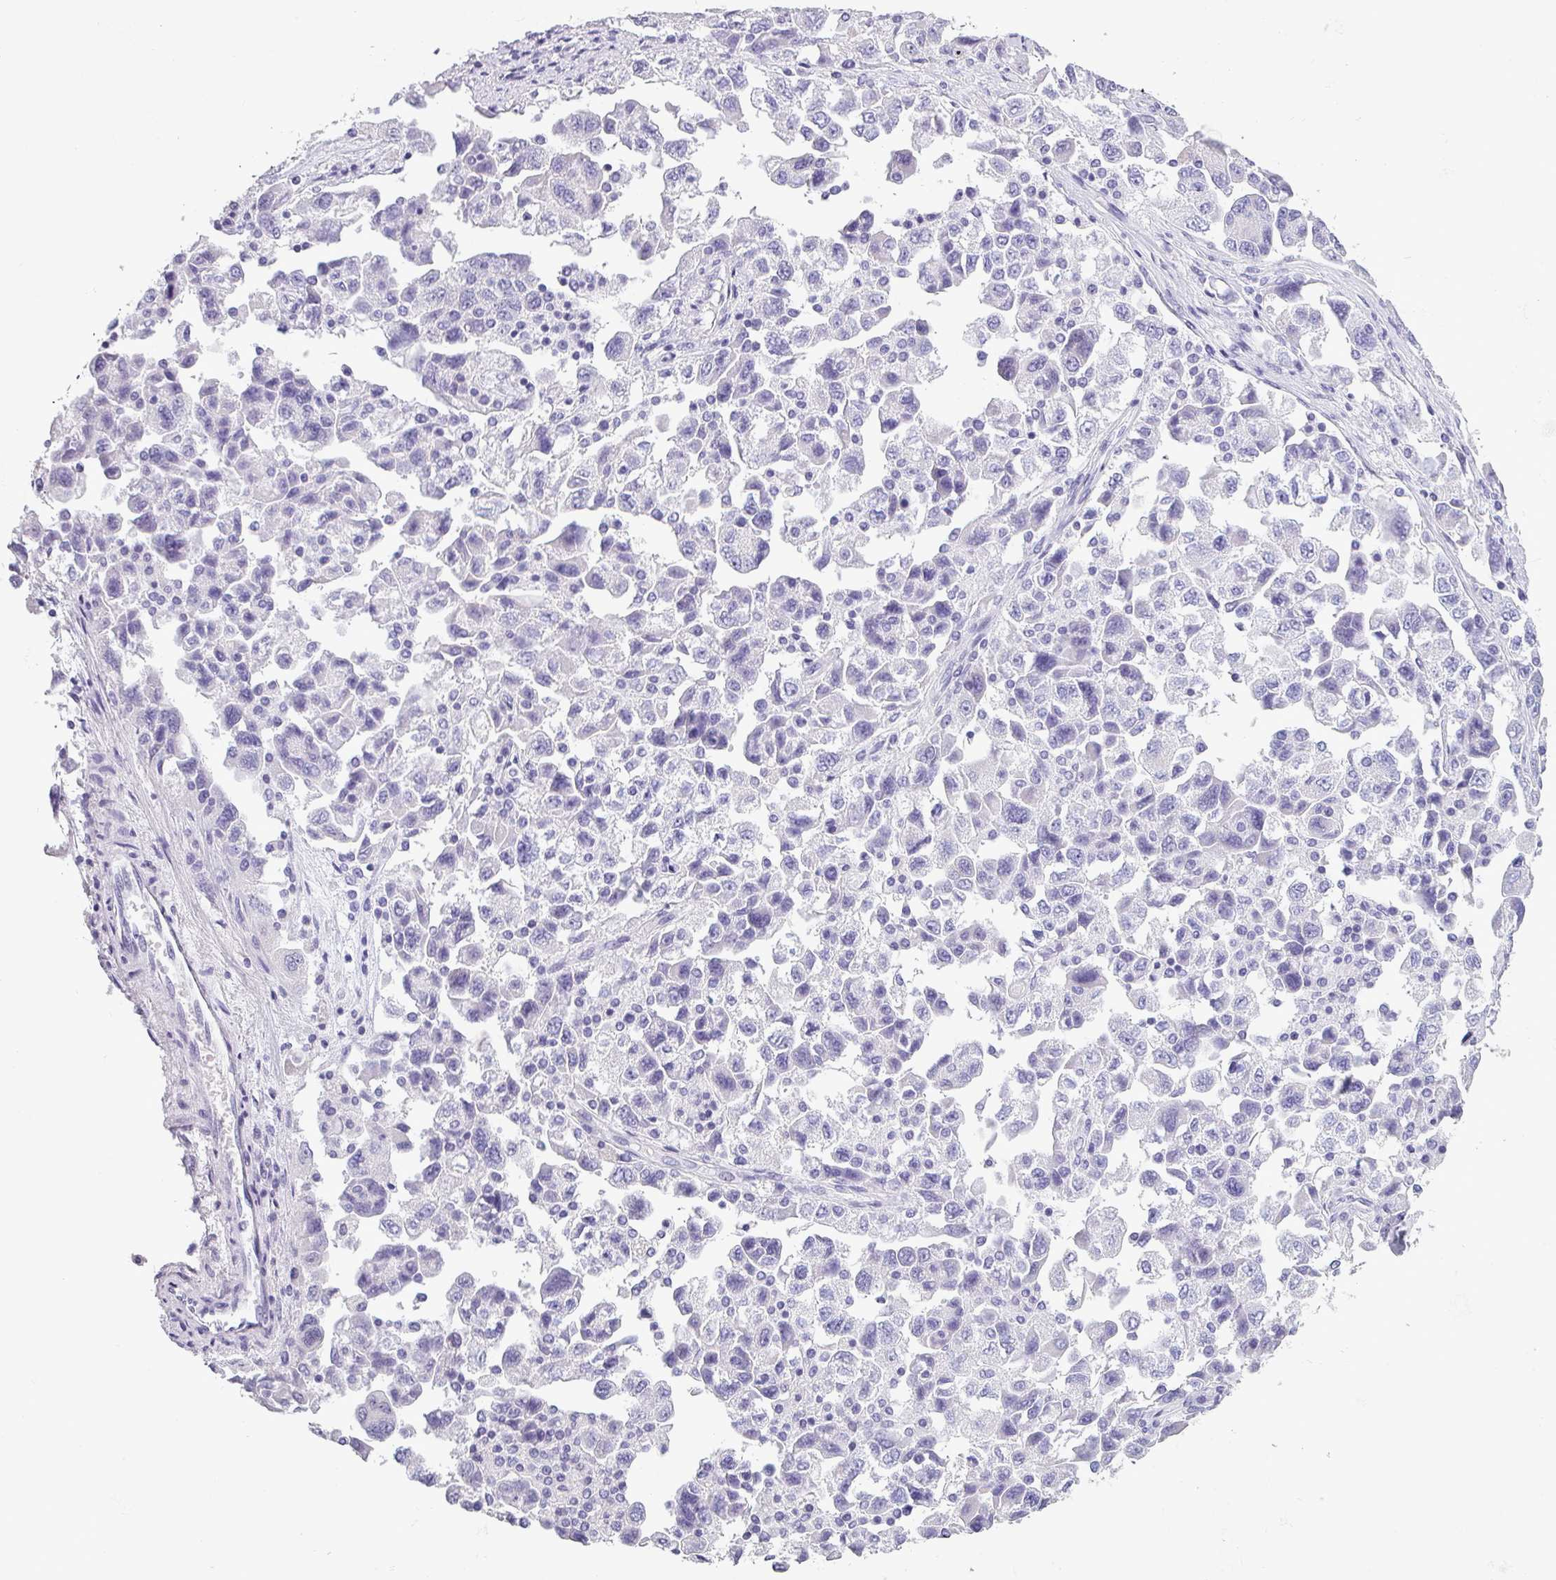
{"staining": {"intensity": "negative", "quantity": "none", "location": "none"}, "tissue": "ovarian cancer", "cell_type": "Tumor cells", "image_type": "cancer", "snomed": [{"axis": "morphology", "description": "Carcinoma, NOS"}, {"axis": "morphology", "description": "Cystadenocarcinoma, serous, NOS"}, {"axis": "topography", "description": "Ovary"}], "caption": "Immunohistochemical staining of ovarian cancer demonstrates no significant expression in tumor cells.", "gene": "SRGAP1", "patient": {"sex": "female", "age": 69}}